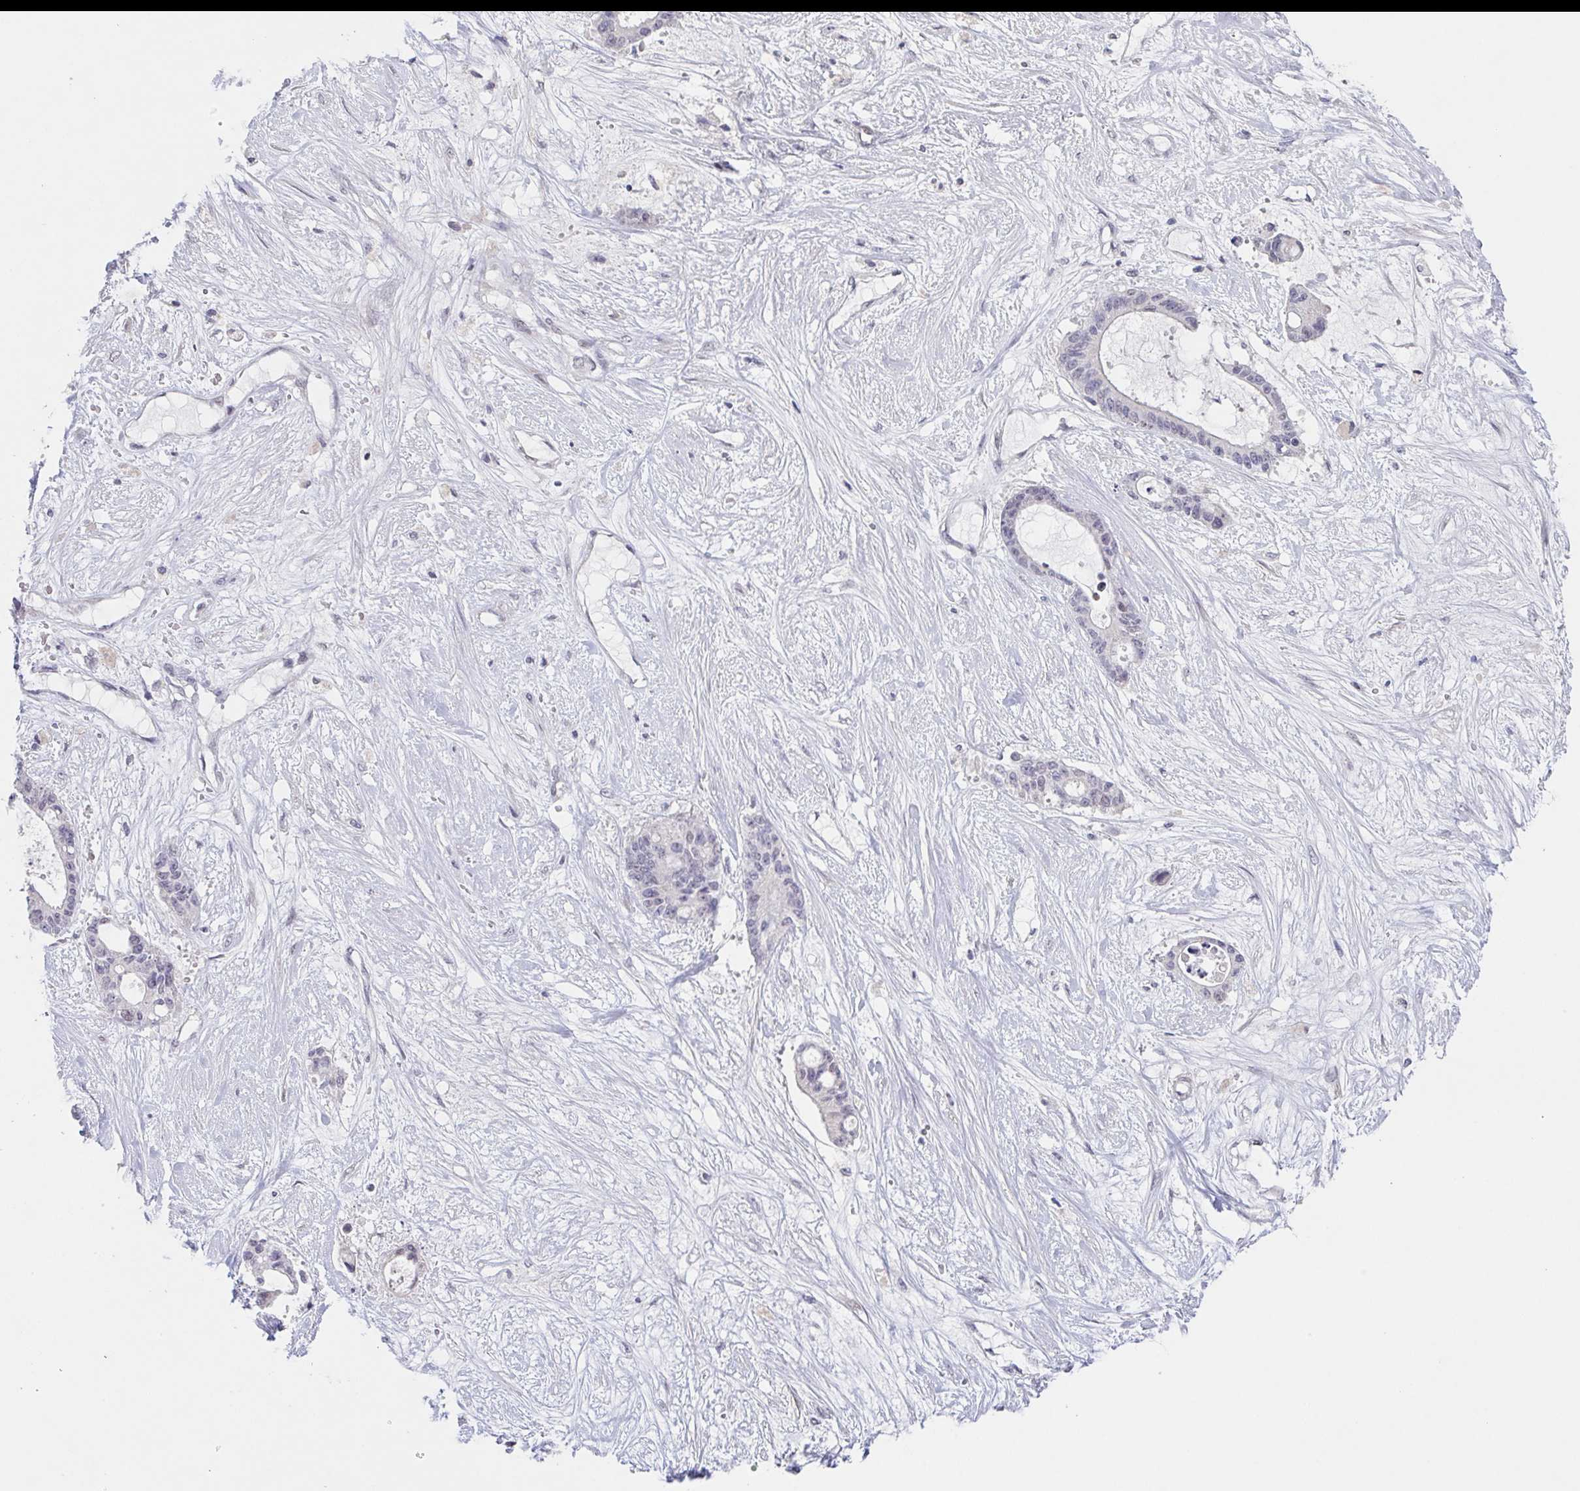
{"staining": {"intensity": "negative", "quantity": "none", "location": "none"}, "tissue": "liver cancer", "cell_type": "Tumor cells", "image_type": "cancer", "snomed": [{"axis": "morphology", "description": "Normal tissue, NOS"}, {"axis": "morphology", "description": "Cholangiocarcinoma"}, {"axis": "topography", "description": "Liver"}, {"axis": "topography", "description": "Peripheral nerve tissue"}], "caption": "An immunohistochemistry image of liver cancer is shown. There is no staining in tumor cells of liver cancer. (DAB (3,3'-diaminobenzidine) immunohistochemistry with hematoxylin counter stain).", "gene": "GHRL", "patient": {"sex": "female", "age": 73}}